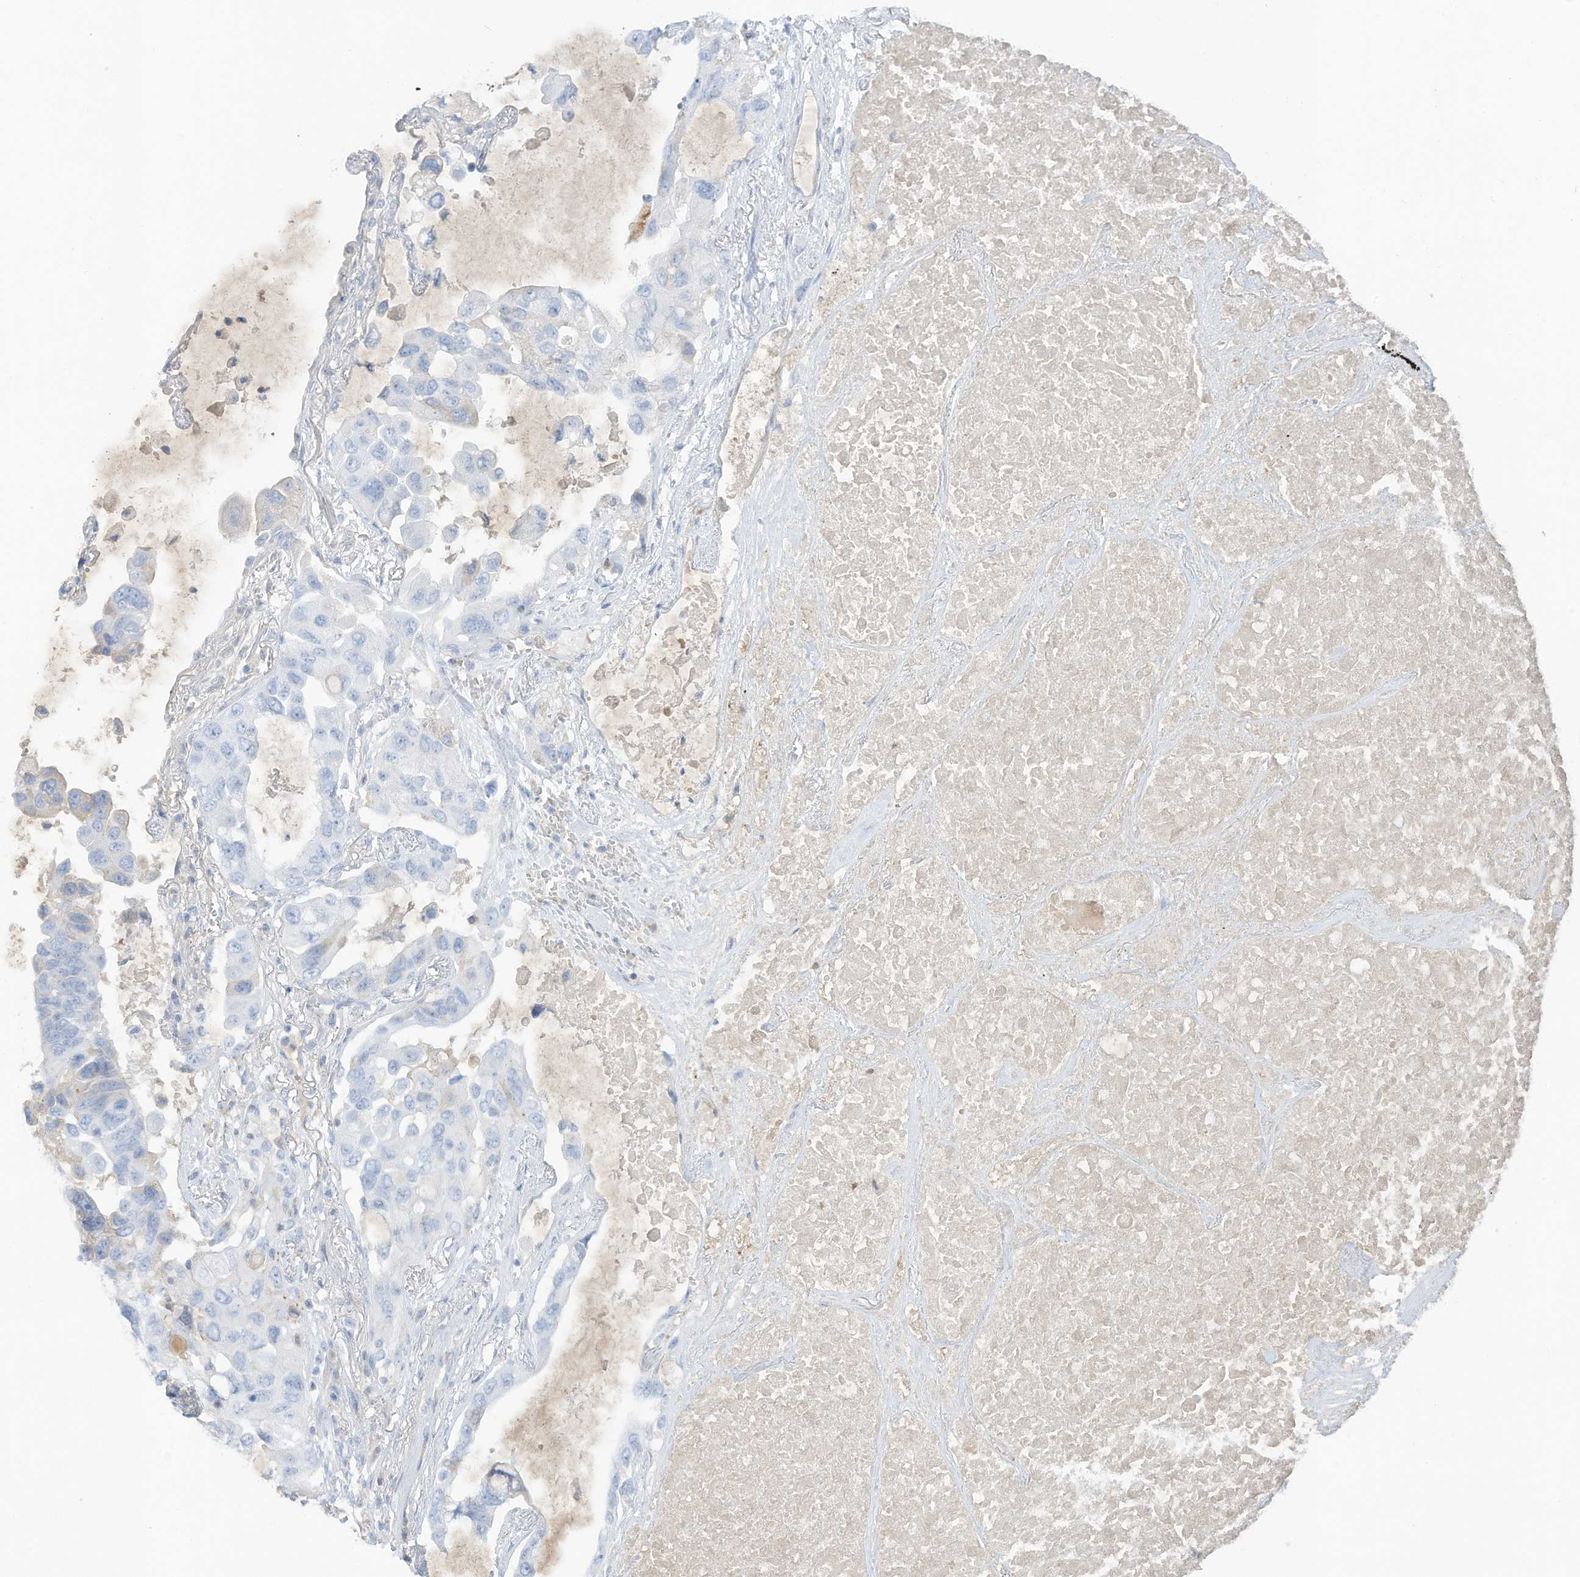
{"staining": {"intensity": "negative", "quantity": "none", "location": "none"}, "tissue": "lung cancer", "cell_type": "Tumor cells", "image_type": "cancer", "snomed": [{"axis": "morphology", "description": "Squamous cell carcinoma, NOS"}, {"axis": "topography", "description": "Lung"}], "caption": "Lung cancer stained for a protein using immunohistochemistry (IHC) displays no positivity tumor cells.", "gene": "HSD17B13", "patient": {"sex": "female", "age": 73}}